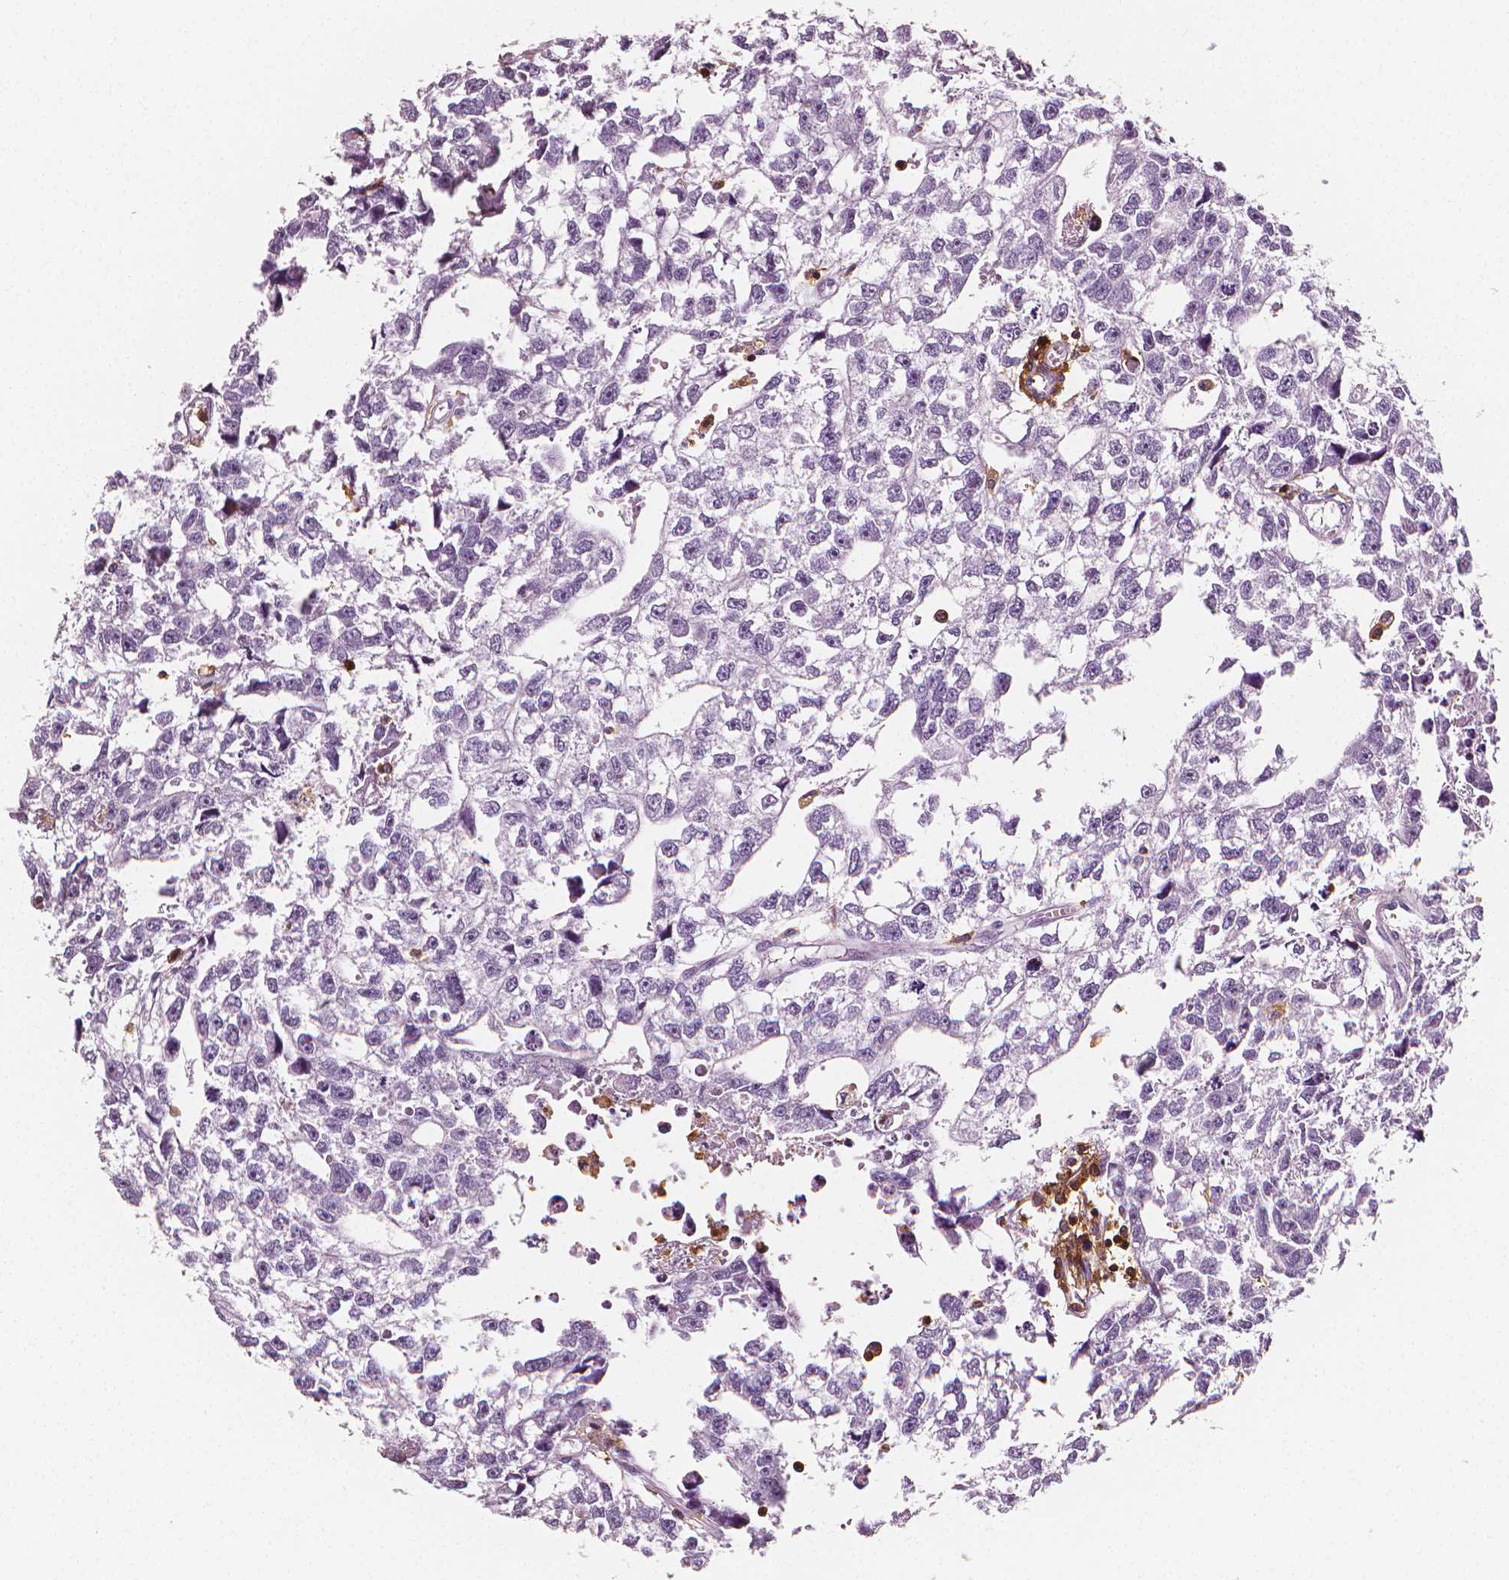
{"staining": {"intensity": "negative", "quantity": "none", "location": "none"}, "tissue": "testis cancer", "cell_type": "Tumor cells", "image_type": "cancer", "snomed": [{"axis": "morphology", "description": "Carcinoma, Embryonal, NOS"}, {"axis": "morphology", "description": "Teratoma, malignant, NOS"}, {"axis": "topography", "description": "Testis"}], "caption": "Immunohistochemistry (IHC) photomicrograph of testis teratoma (malignant) stained for a protein (brown), which exhibits no positivity in tumor cells.", "gene": "PTPRC", "patient": {"sex": "male", "age": 44}}